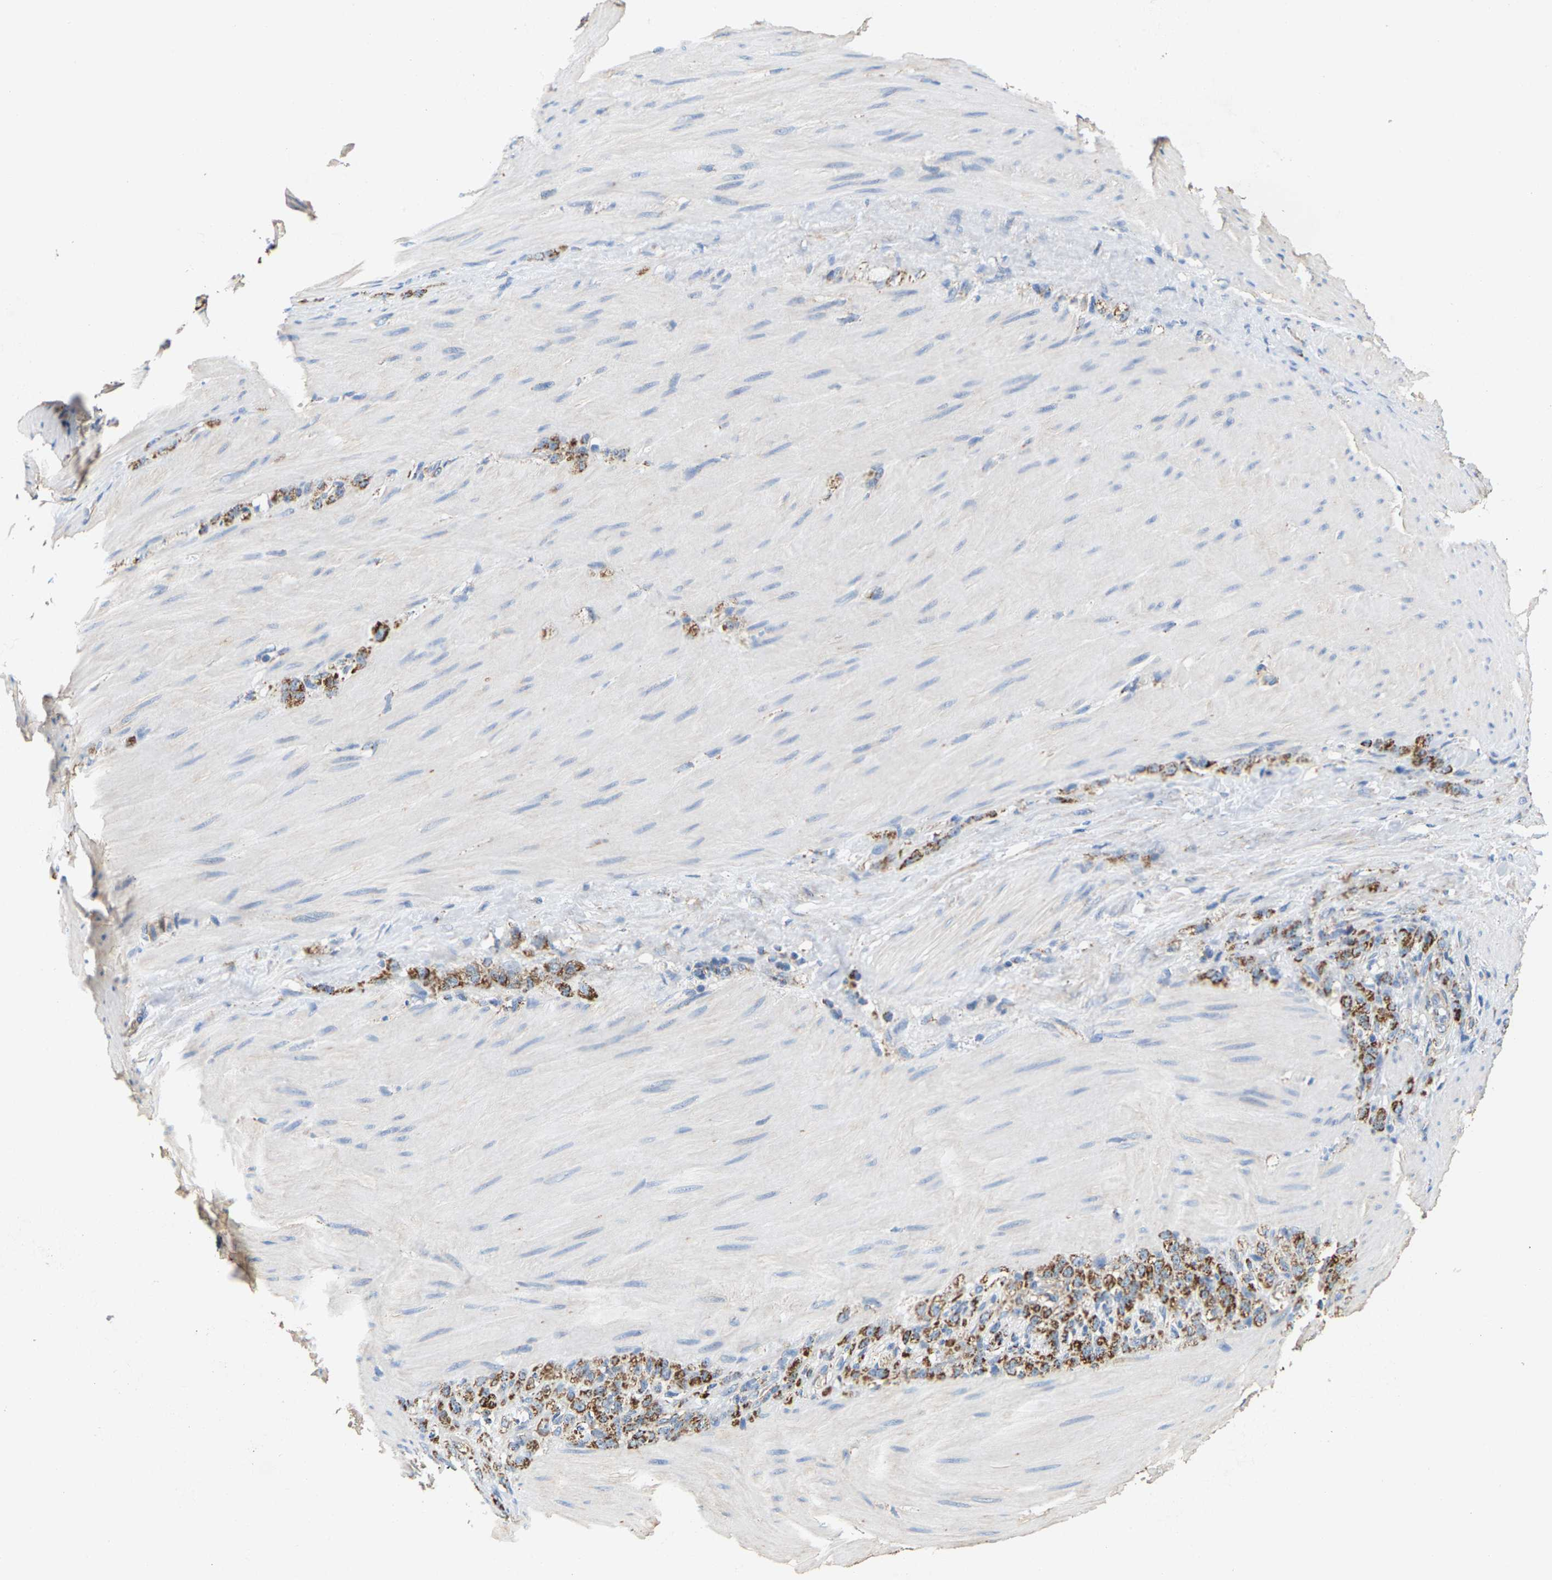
{"staining": {"intensity": "moderate", "quantity": ">75%", "location": "cytoplasmic/membranous"}, "tissue": "stomach cancer", "cell_type": "Tumor cells", "image_type": "cancer", "snomed": [{"axis": "morphology", "description": "Normal tissue, NOS"}, {"axis": "morphology", "description": "Adenocarcinoma, NOS"}, {"axis": "topography", "description": "Stomach"}], "caption": "A micrograph of adenocarcinoma (stomach) stained for a protein reveals moderate cytoplasmic/membranous brown staining in tumor cells. (Brightfield microscopy of DAB IHC at high magnification).", "gene": "SHMT2", "patient": {"sex": "male", "age": 82}}